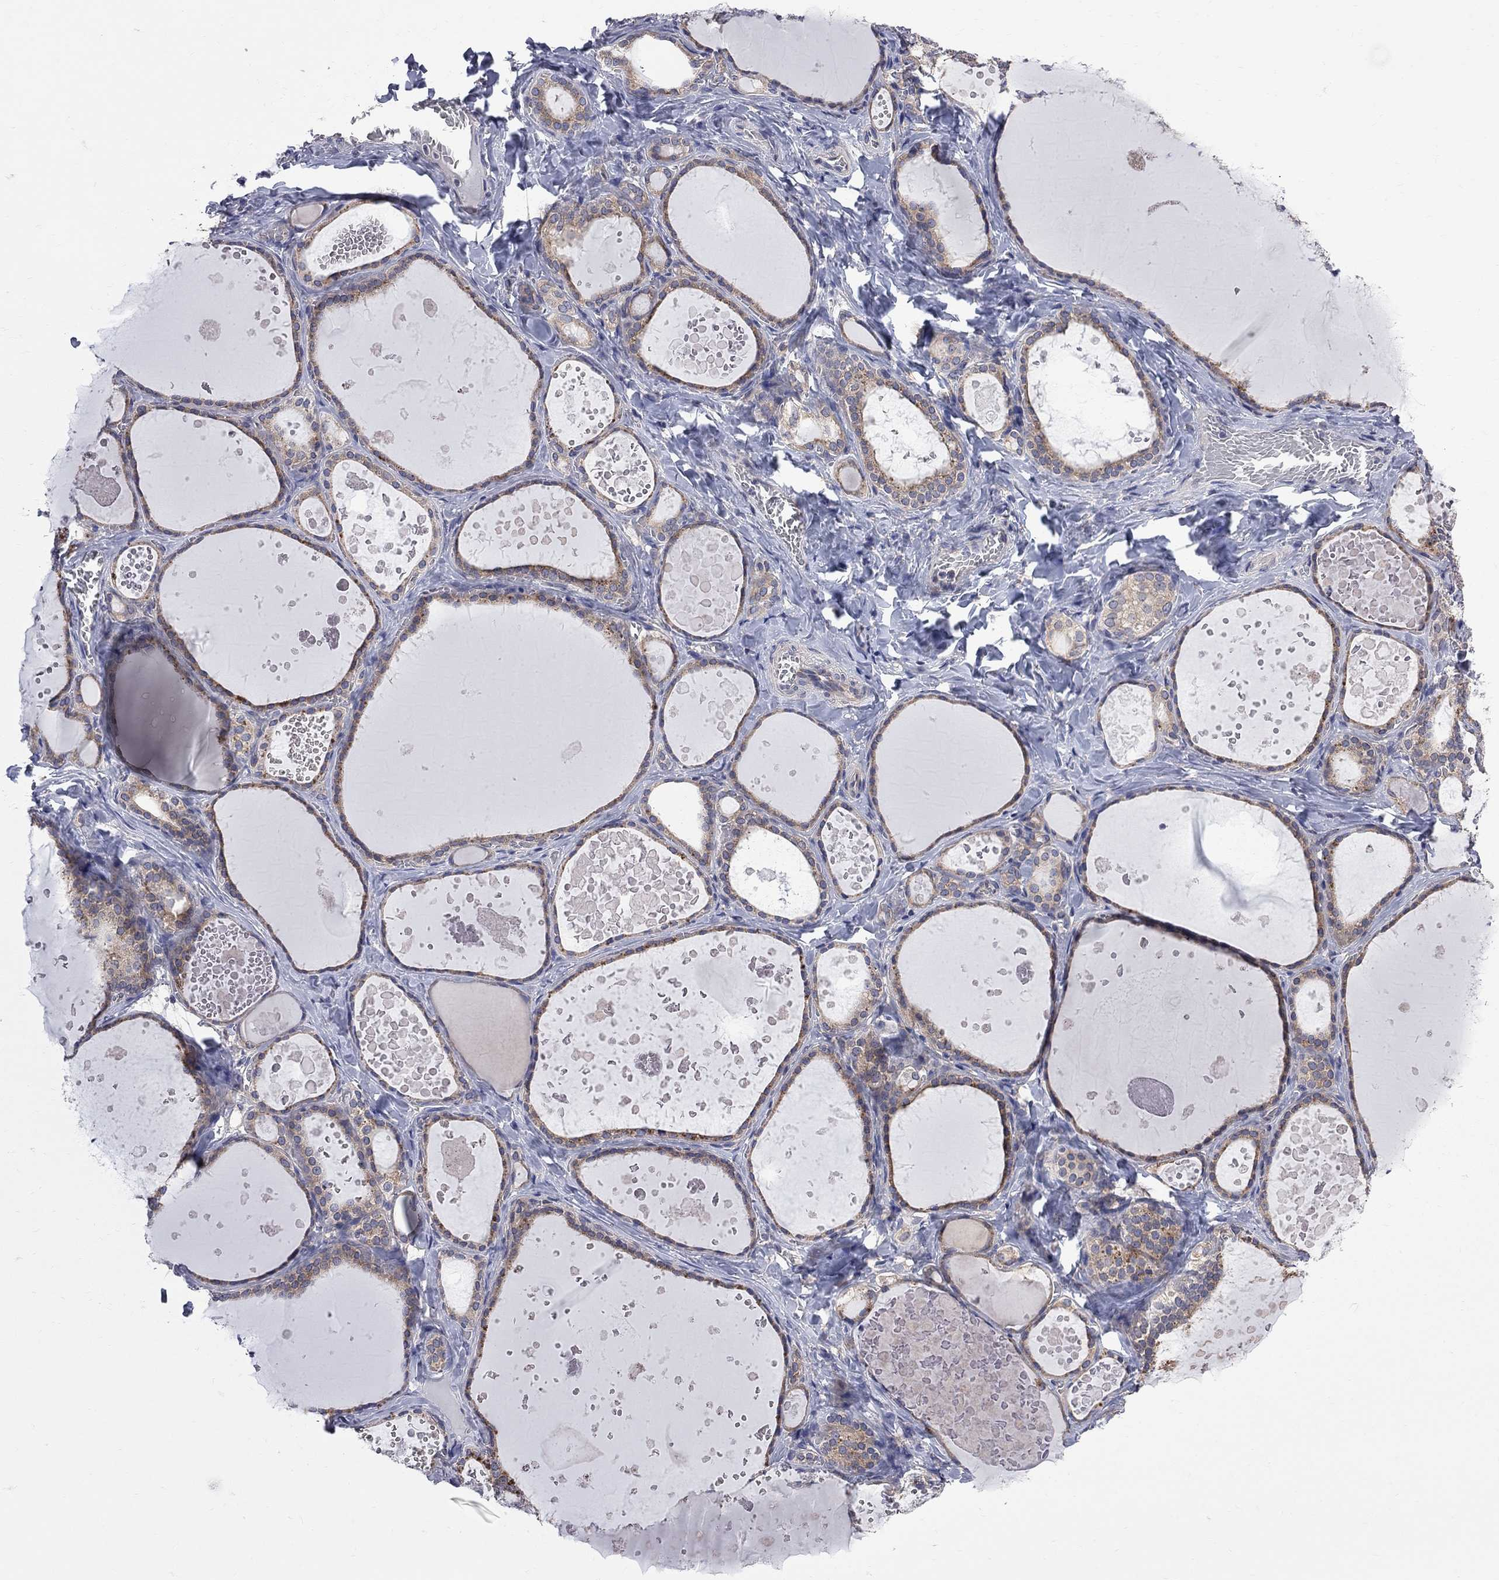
{"staining": {"intensity": "weak", "quantity": "25%-75%", "location": "cytoplasmic/membranous"}, "tissue": "thyroid gland", "cell_type": "Glandular cells", "image_type": "normal", "snomed": [{"axis": "morphology", "description": "Normal tissue, NOS"}, {"axis": "topography", "description": "Thyroid gland"}], "caption": "Protein expression analysis of normal human thyroid gland reveals weak cytoplasmic/membranous staining in approximately 25%-75% of glandular cells. The protein is shown in brown color, while the nuclei are stained blue.", "gene": "CNOT11", "patient": {"sex": "female", "age": 56}}